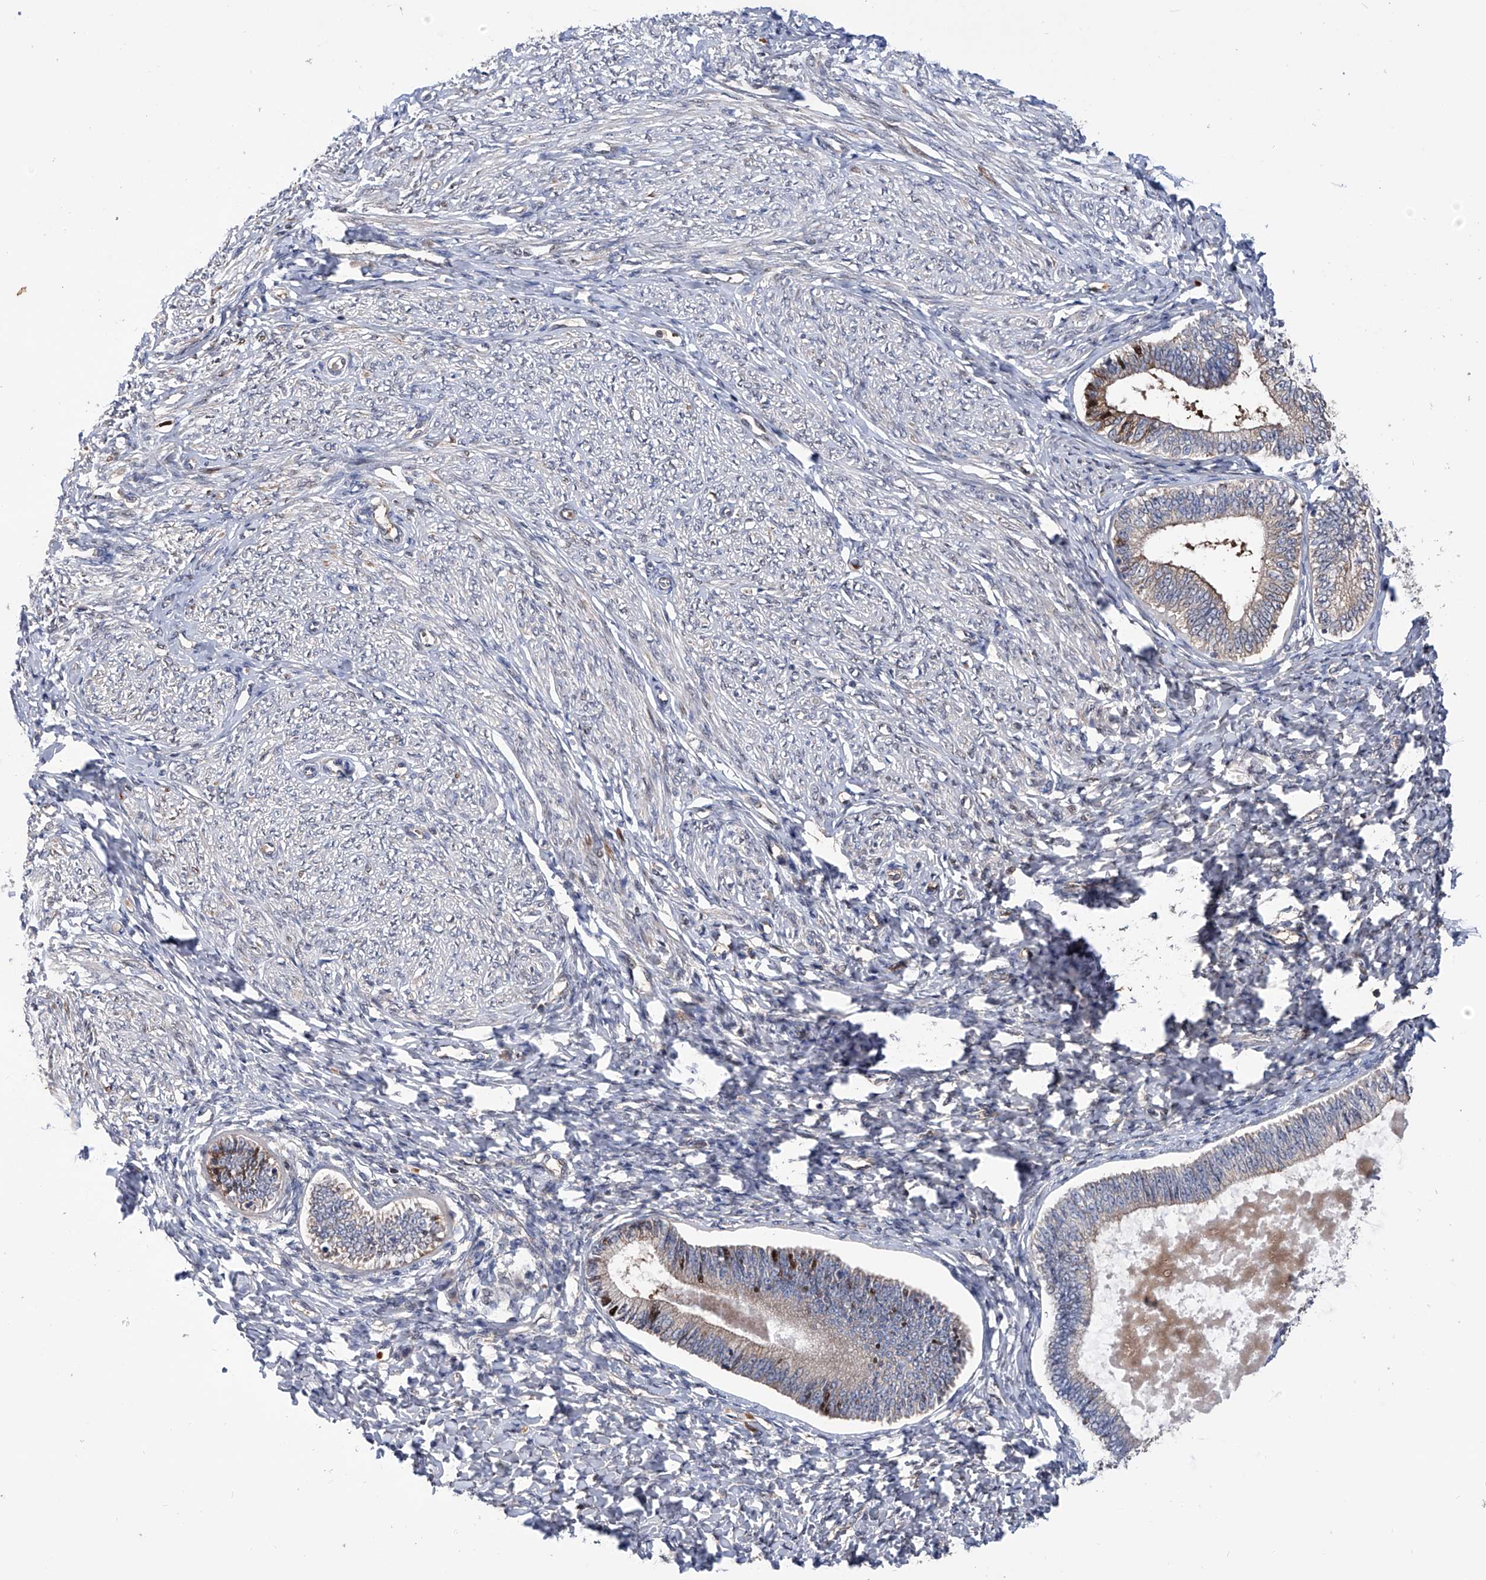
{"staining": {"intensity": "negative", "quantity": "none", "location": "none"}, "tissue": "endometrium", "cell_type": "Cells in endometrial stroma", "image_type": "normal", "snomed": [{"axis": "morphology", "description": "Normal tissue, NOS"}, {"axis": "topography", "description": "Endometrium"}], "caption": "The micrograph displays no staining of cells in endometrial stroma in benign endometrium.", "gene": "NUDT17", "patient": {"sex": "female", "age": 72}}